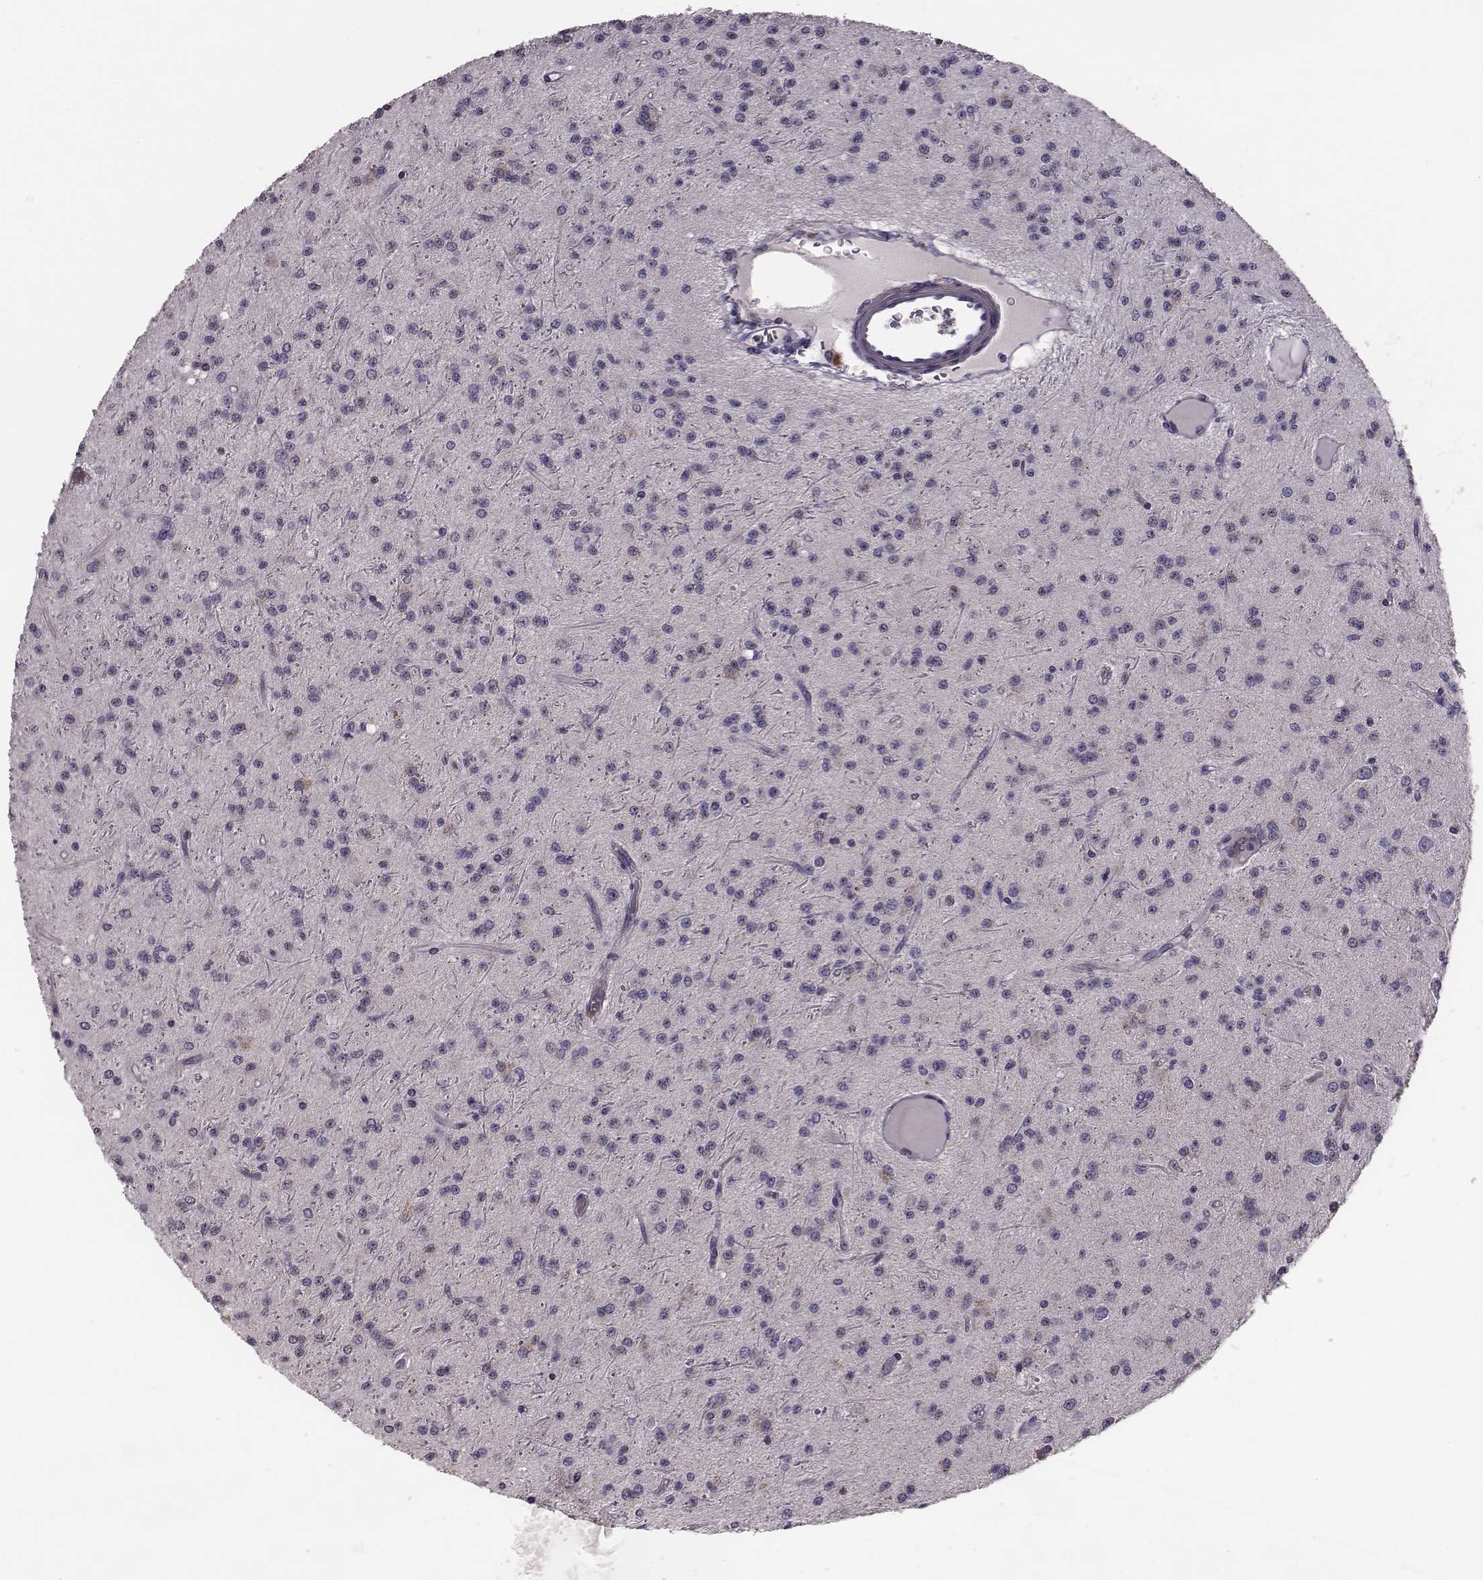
{"staining": {"intensity": "negative", "quantity": "none", "location": "none"}, "tissue": "glioma", "cell_type": "Tumor cells", "image_type": "cancer", "snomed": [{"axis": "morphology", "description": "Glioma, malignant, Low grade"}, {"axis": "topography", "description": "Brain"}], "caption": "This is a histopathology image of immunohistochemistry (IHC) staining of glioma, which shows no expression in tumor cells. (DAB (3,3'-diaminobenzidine) IHC, high magnification).", "gene": "CRISP1", "patient": {"sex": "male", "age": 27}}